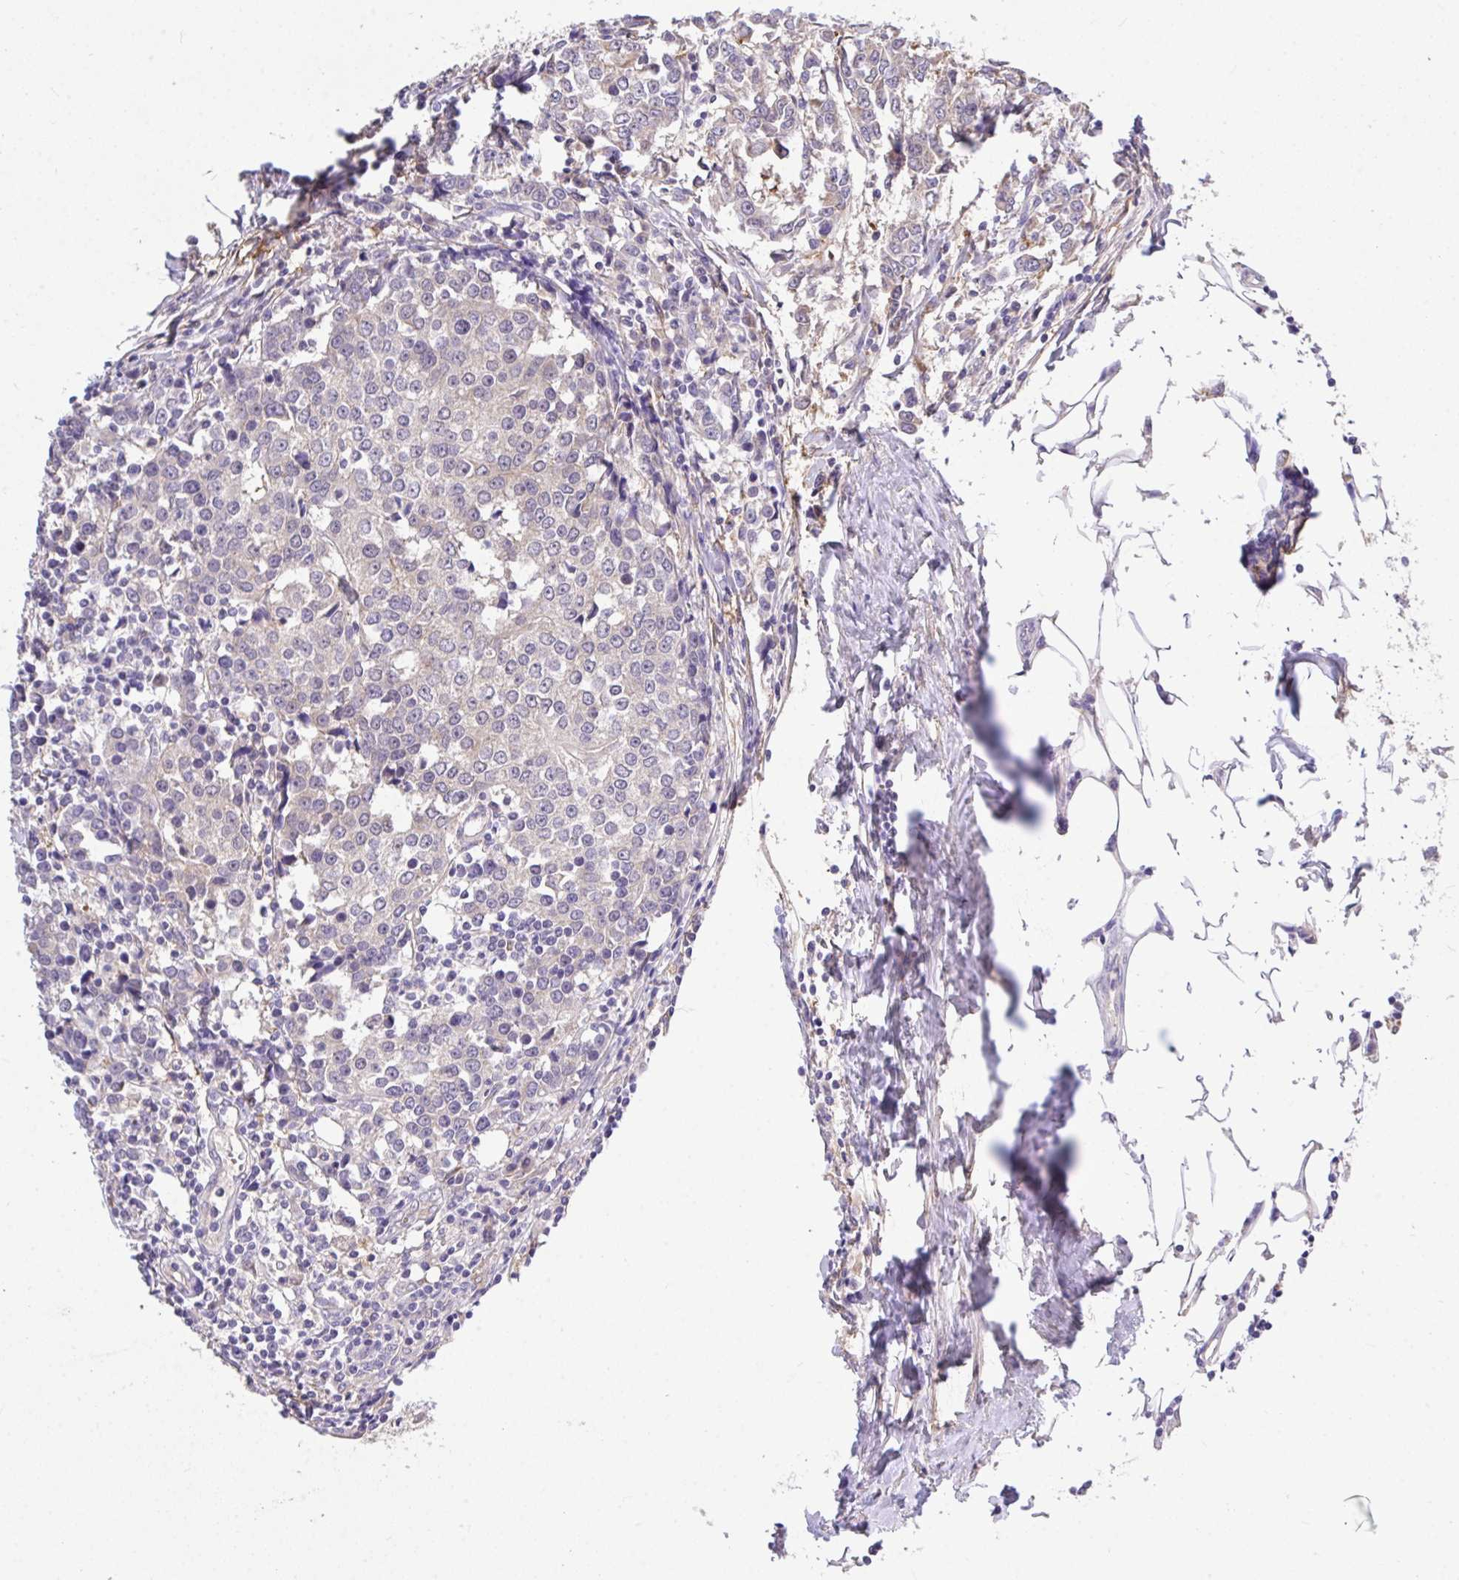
{"staining": {"intensity": "negative", "quantity": "none", "location": "none"}, "tissue": "breast cancer", "cell_type": "Tumor cells", "image_type": "cancer", "snomed": [{"axis": "morphology", "description": "Duct carcinoma"}, {"axis": "topography", "description": "Breast"}], "caption": "Tumor cells show no significant positivity in breast infiltrating ductal carcinoma.", "gene": "MPC2", "patient": {"sex": "female", "age": 80}}